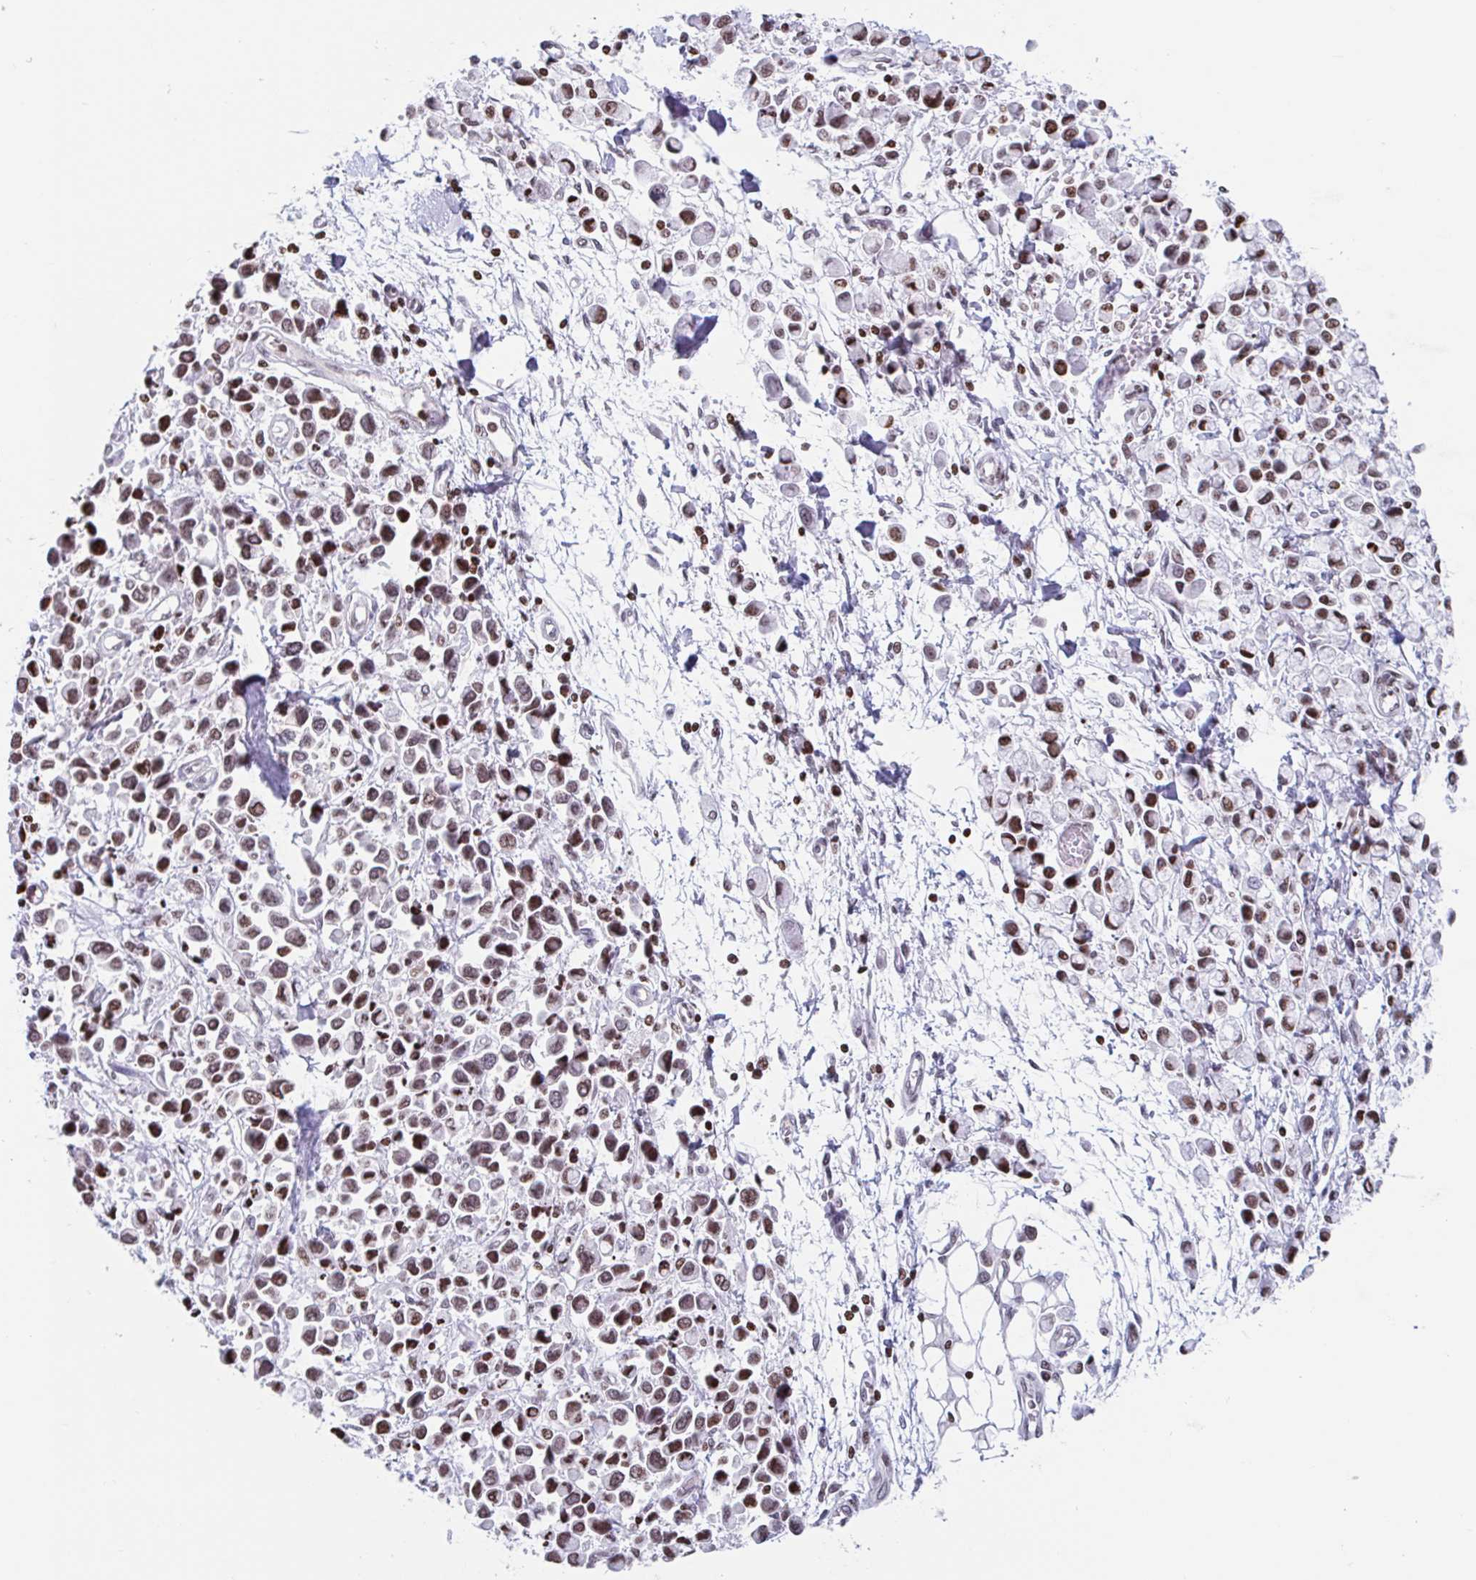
{"staining": {"intensity": "moderate", "quantity": ">75%", "location": "nuclear"}, "tissue": "stomach cancer", "cell_type": "Tumor cells", "image_type": "cancer", "snomed": [{"axis": "morphology", "description": "Adenocarcinoma, NOS"}, {"axis": "topography", "description": "Stomach"}], "caption": "The histopathology image reveals a brown stain indicating the presence of a protein in the nuclear of tumor cells in stomach adenocarcinoma.", "gene": "NOL6", "patient": {"sex": "female", "age": 81}}